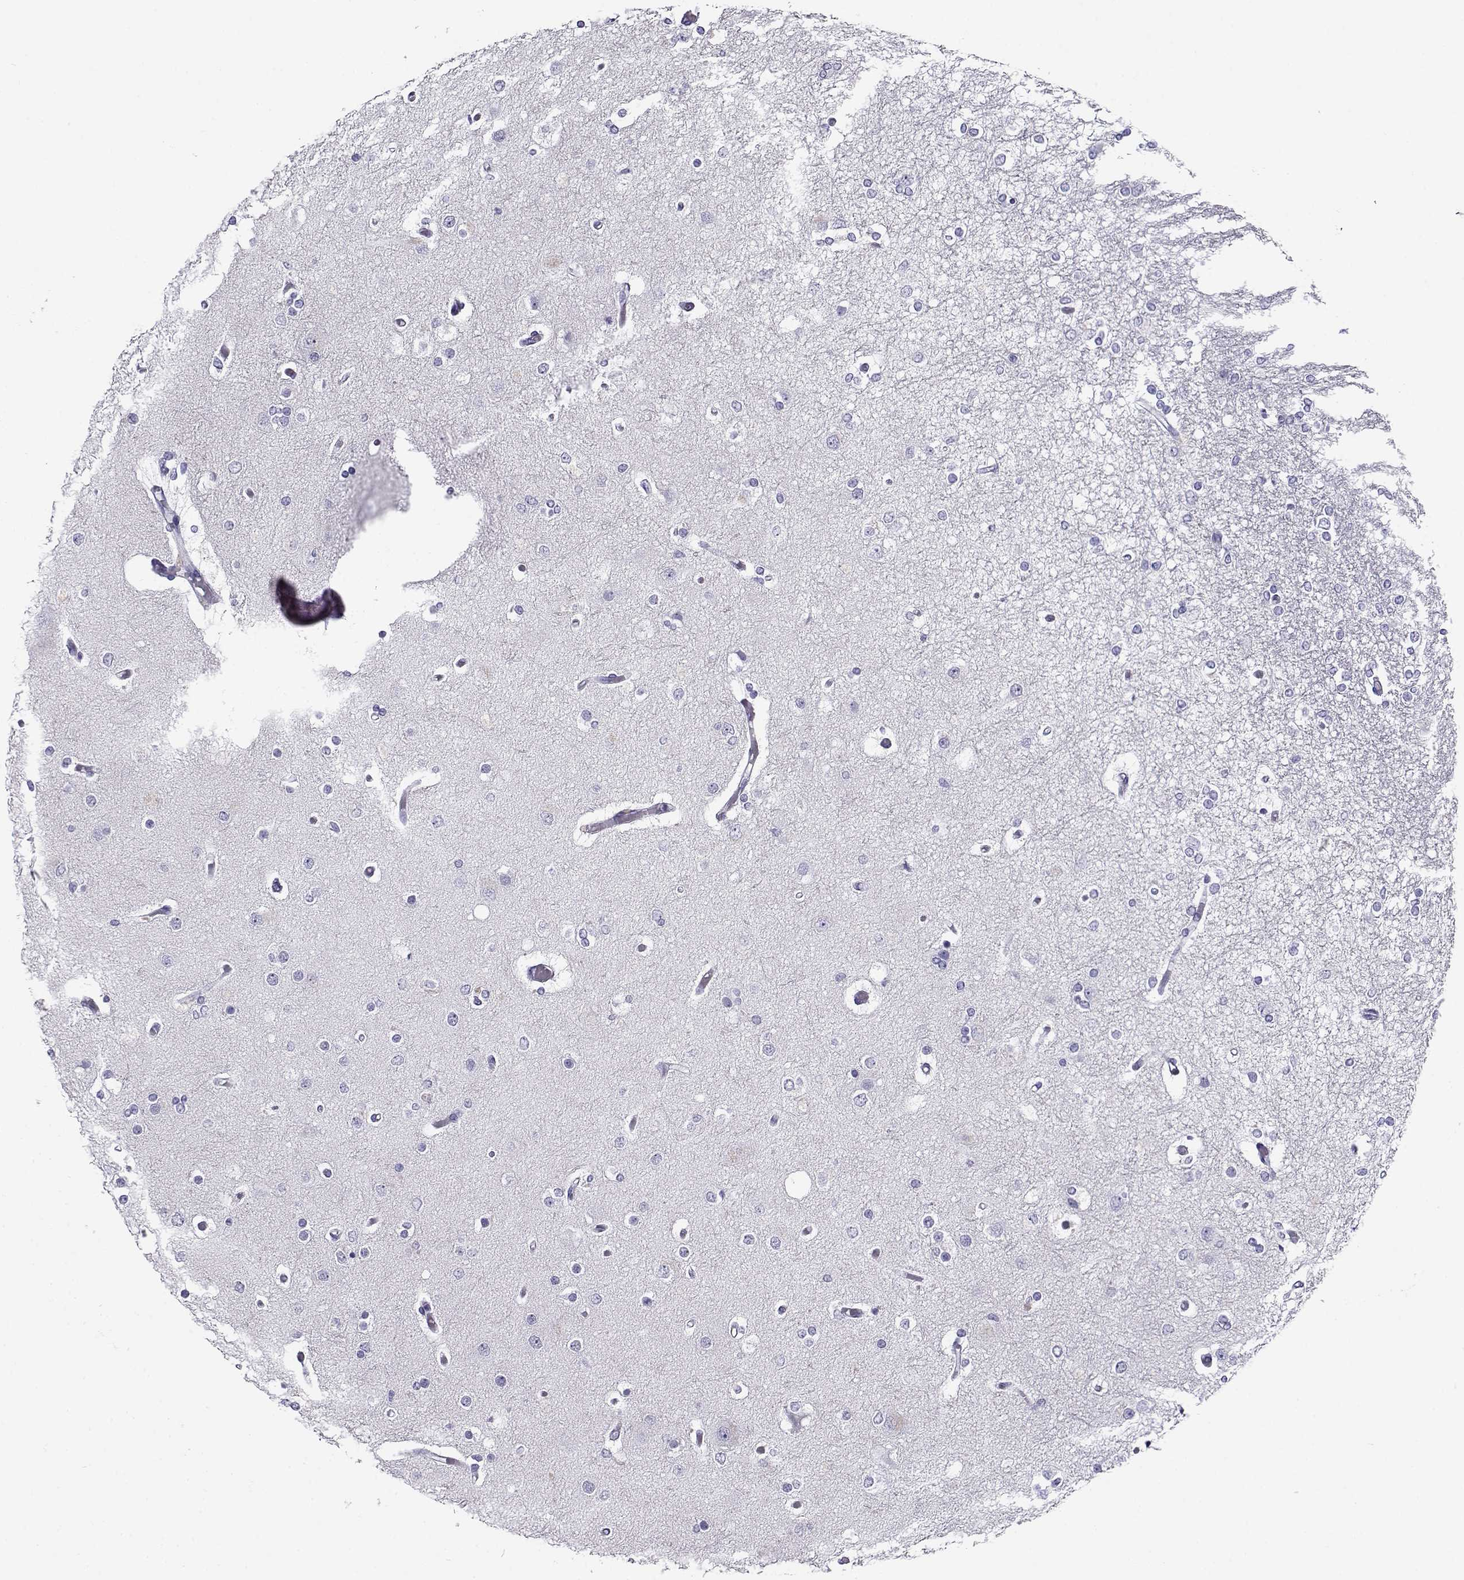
{"staining": {"intensity": "negative", "quantity": "none", "location": "none"}, "tissue": "glioma", "cell_type": "Tumor cells", "image_type": "cancer", "snomed": [{"axis": "morphology", "description": "Glioma, malignant, High grade"}, {"axis": "topography", "description": "Cerebral cortex"}], "caption": "Immunohistochemical staining of human glioma displays no significant positivity in tumor cells.", "gene": "CABS1", "patient": {"sex": "male", "age": 79}}